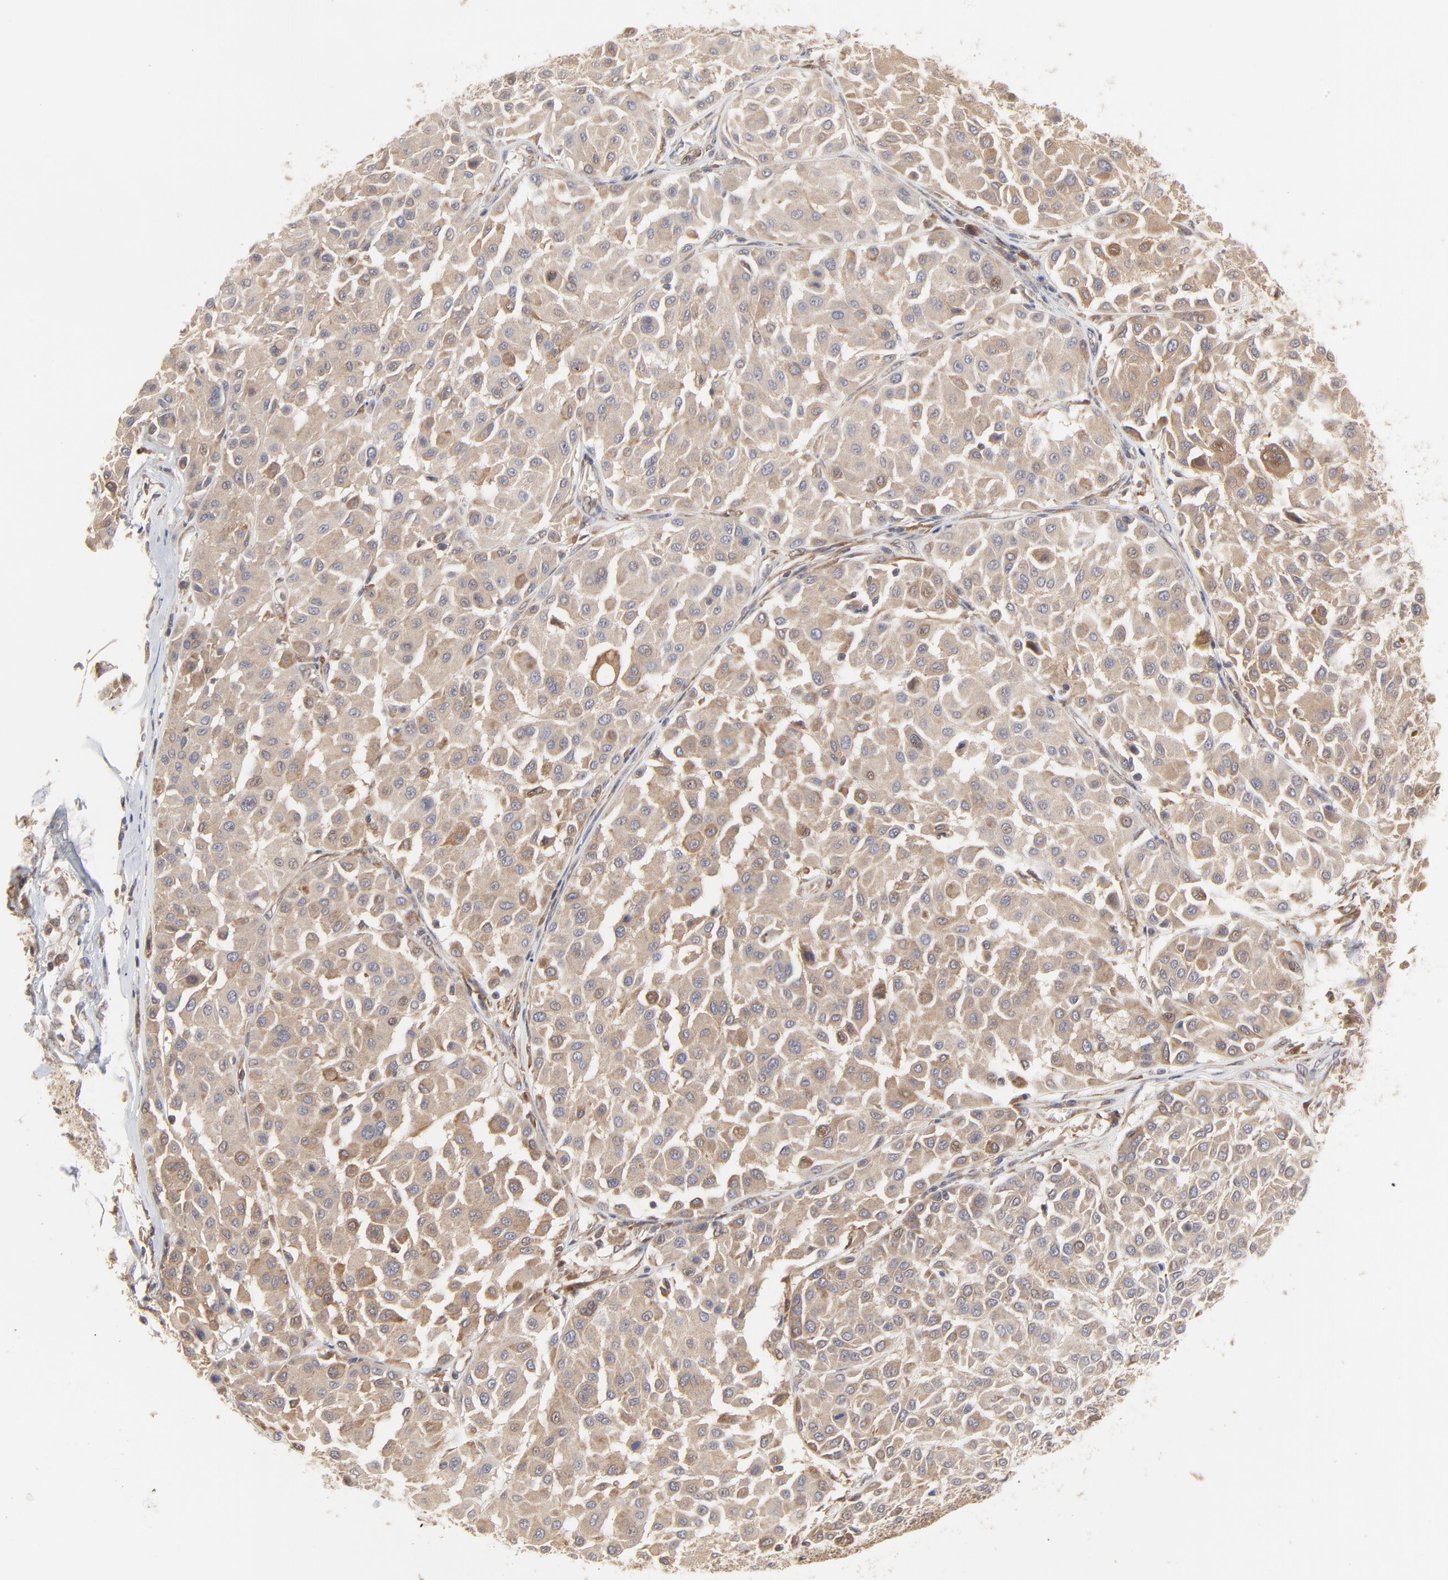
{"staining": {"intensity": "moderate", "quantity": ">75%", "location": "cytoplasmic/membranous"}, "tissue": "melanoma", "cell_type": "Tumor cells", "image_type": "cancer", "snomed": [{"axis": "morphology", "description": "Malignant melanoma, Metastatic site"}, {"axis": "topography", "description": "Soft tissue"}], "caption": "A high-resolution histopathology image shows immunohistochemistry (IHC) staining of malignant melanoma (metastatic site), which demonstrates moderate cytoplasmic/membranous staining in approximately >75% of tumor cells.", "gene": "RAB9A", "patient": {"sex": "male", "age": 41}}